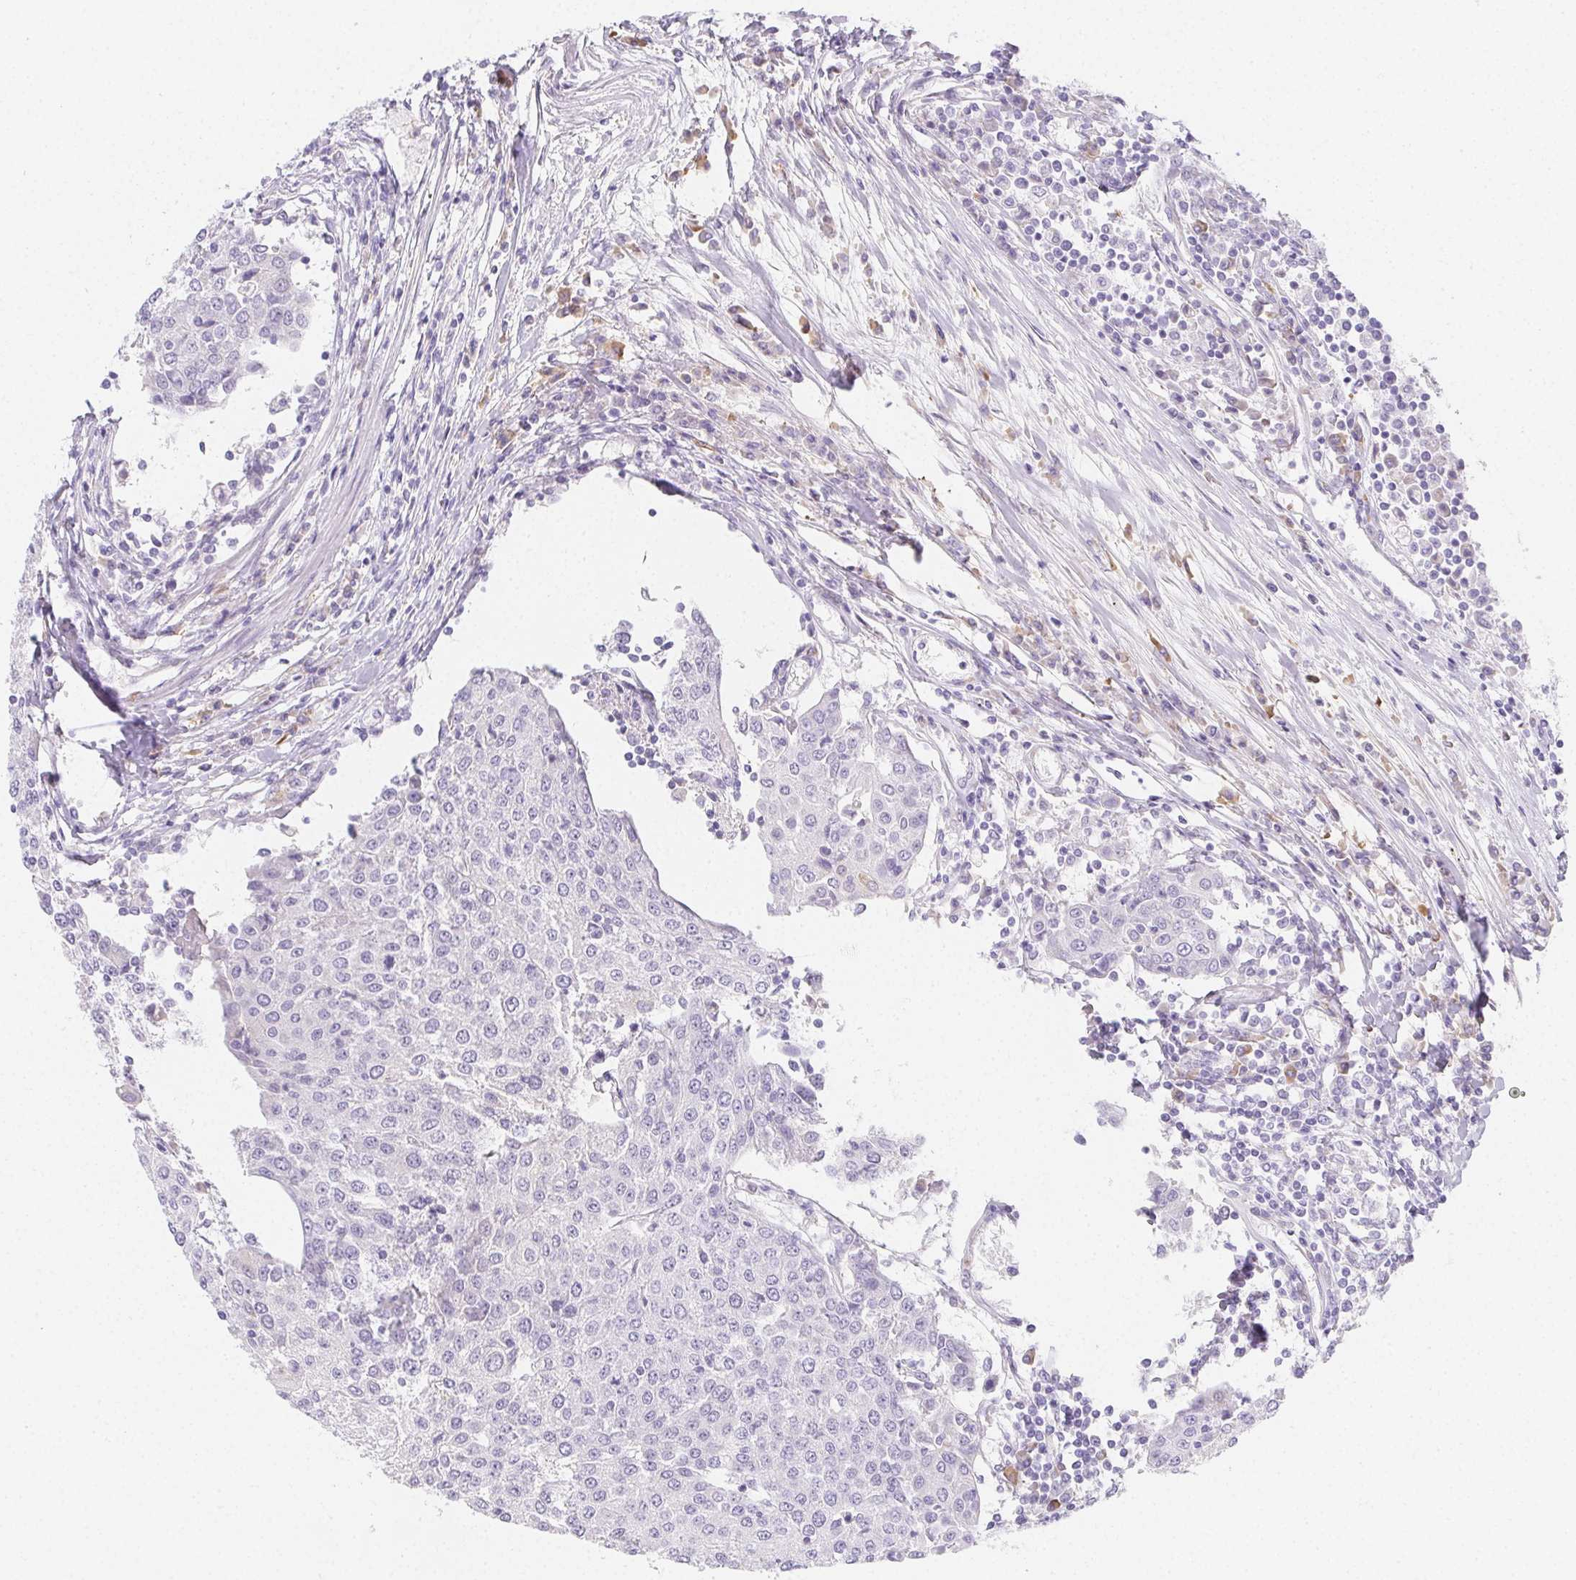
{"staining": {"intensity": "negative", "quantity": "none", "location": "none"}, "tissue": "urothelial cancer", "cell_type": "Tumor cells", "image_type": "cancer", "snomed": [{"axis": "morphology", "description": "Urothelial carcinoma, High grade"}, {"axis": "topography", "description": "Urinary bladder"}], "caption": "A micrograph of human urothelial cancer is negative for staining in tumor cells. Brightfield microscopy of immunohistochemistry (IHC) stained with DAB (brown) and hematoxylin (blue), captured at high magnification.", "gene": "HRC", "patient": {"sex": "female", "age": 85}}